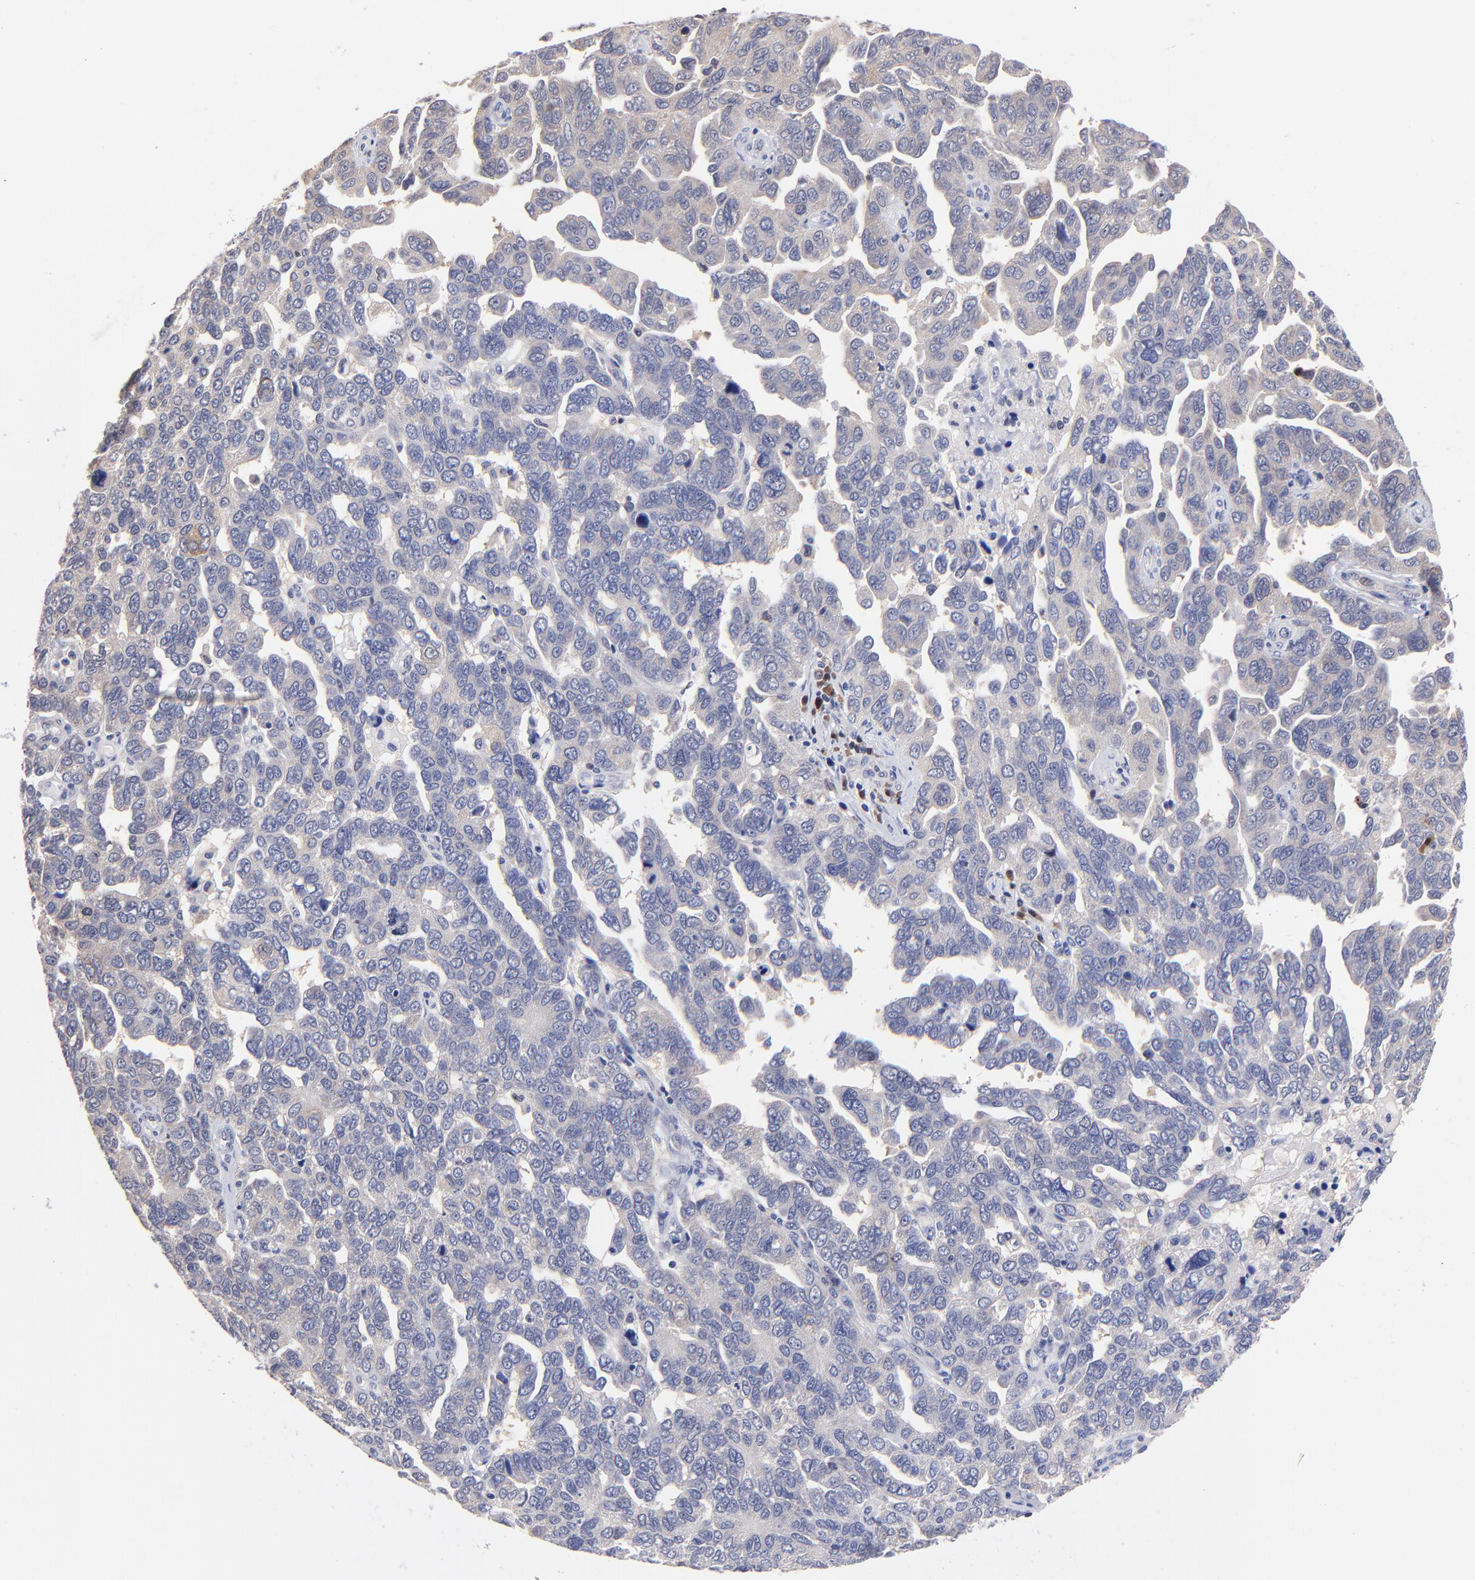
{"staining": {"intensity": "negative", "quantity": "none", "location": "none"}, "tissue": "ovarian cancer", "cell_type": "Tumor cells", "image_type": "cancer", "snomed": [{"axis": "morphology", "description": "Cystadenocarcinoma, serous, NOS"}, {"axis": "topography", "description": "Ovary"}], "caption": "Tumor cells show no significant staining in serous cystadenocarcinoma (ovarian).", "gene": "ZNF155", "patient": {"sex": "female", "age": 64}}